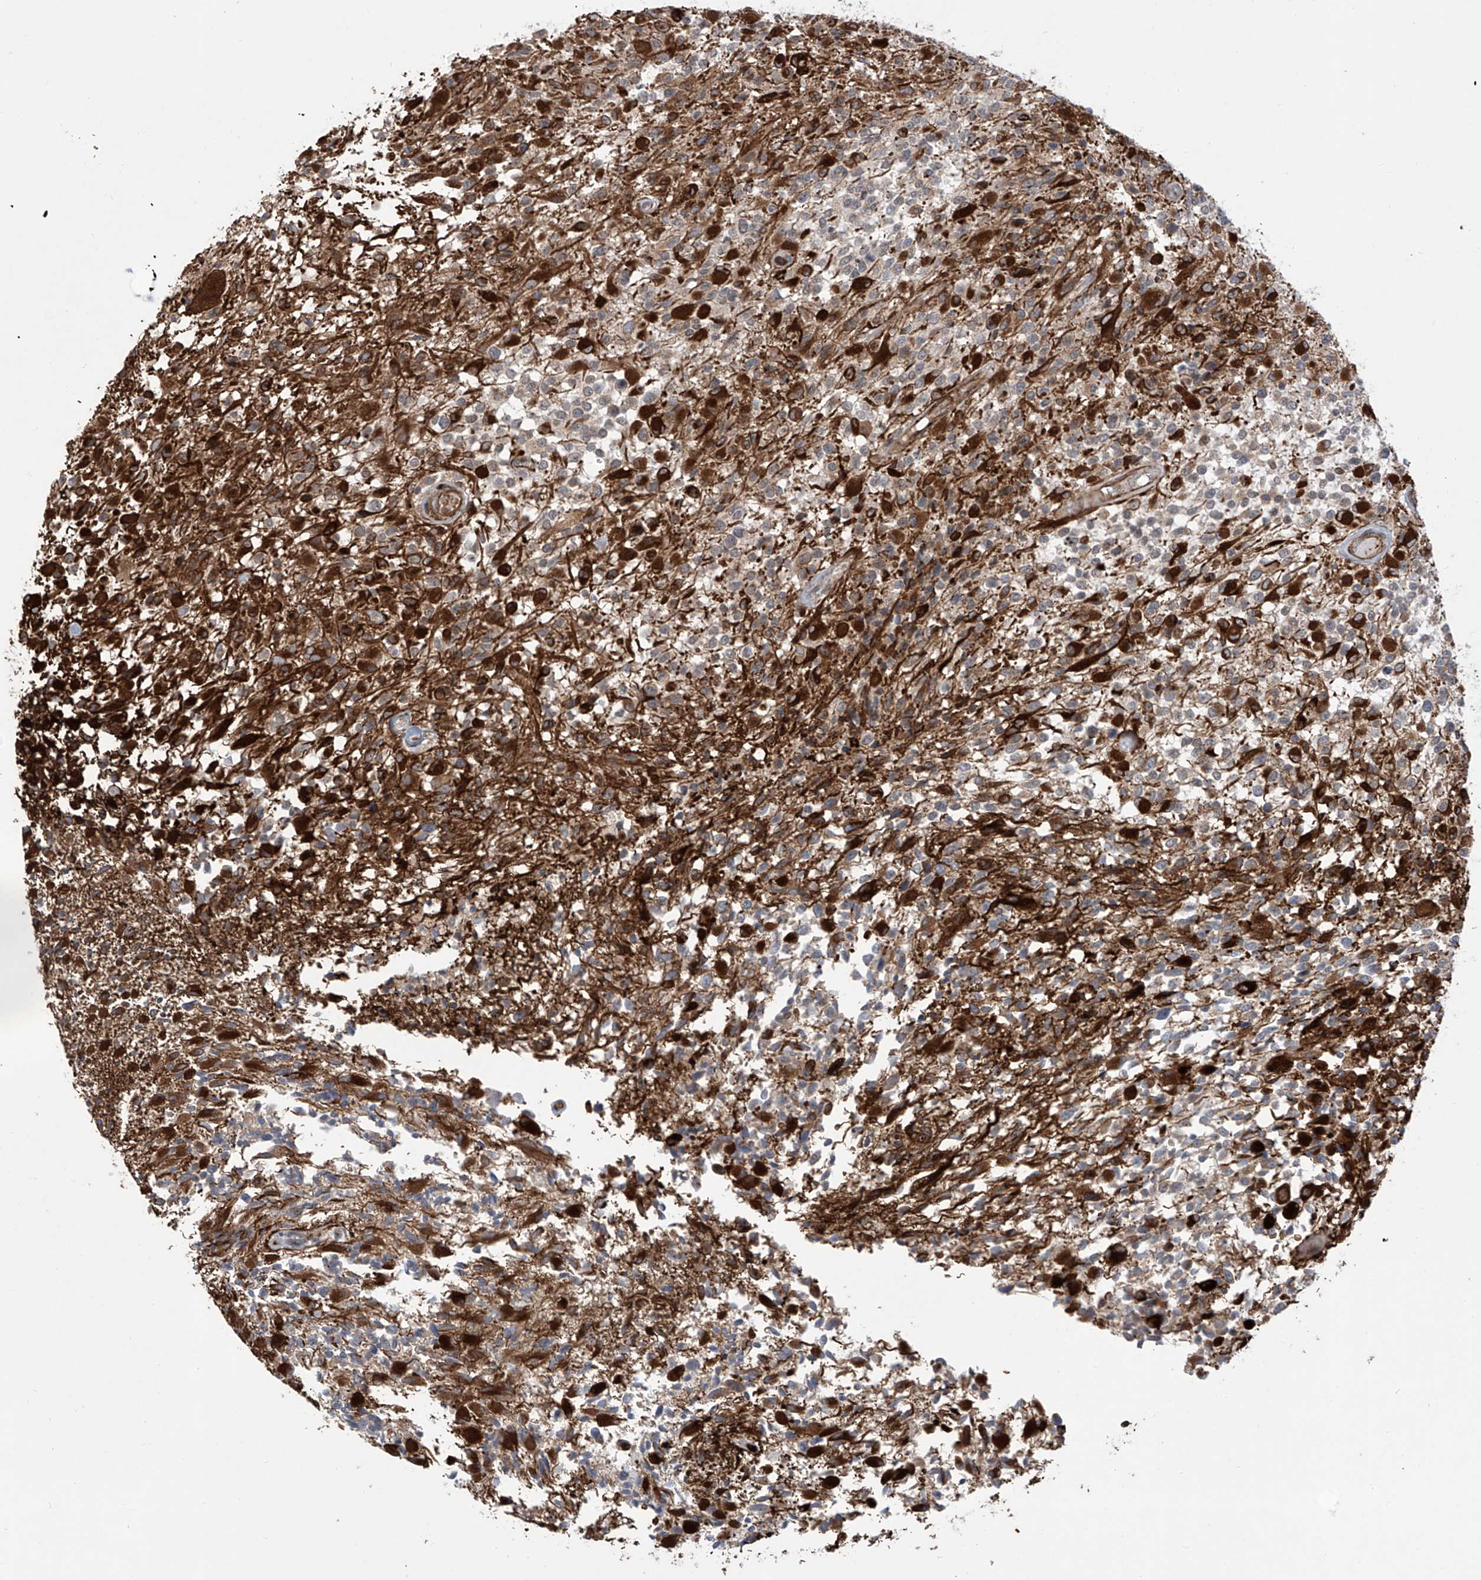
{"staining": {"intensity": "strong", "quantity": "<25%", "location": "cytoplasmic/membranous"}, "tissue": "glioma", "cell_type": "Tumor cells", "image_type": "cancer", "snomed": [{"axis": "morphology", "description": "Glioma, malignant, High grade"}, {"axis": "morphology", "description": "Glioblastoma, NOS"}, {"axis": "topography", "description": "Brain"}], "caption": "Brown immunohistochemical staining in human malignant high-grade glioma demonstrates strong cytoplasmic/membranous positivity in approximately <25% of tumor cells.", "gene": "APAF1", "patient": {"sex": "male", "age": 60}}